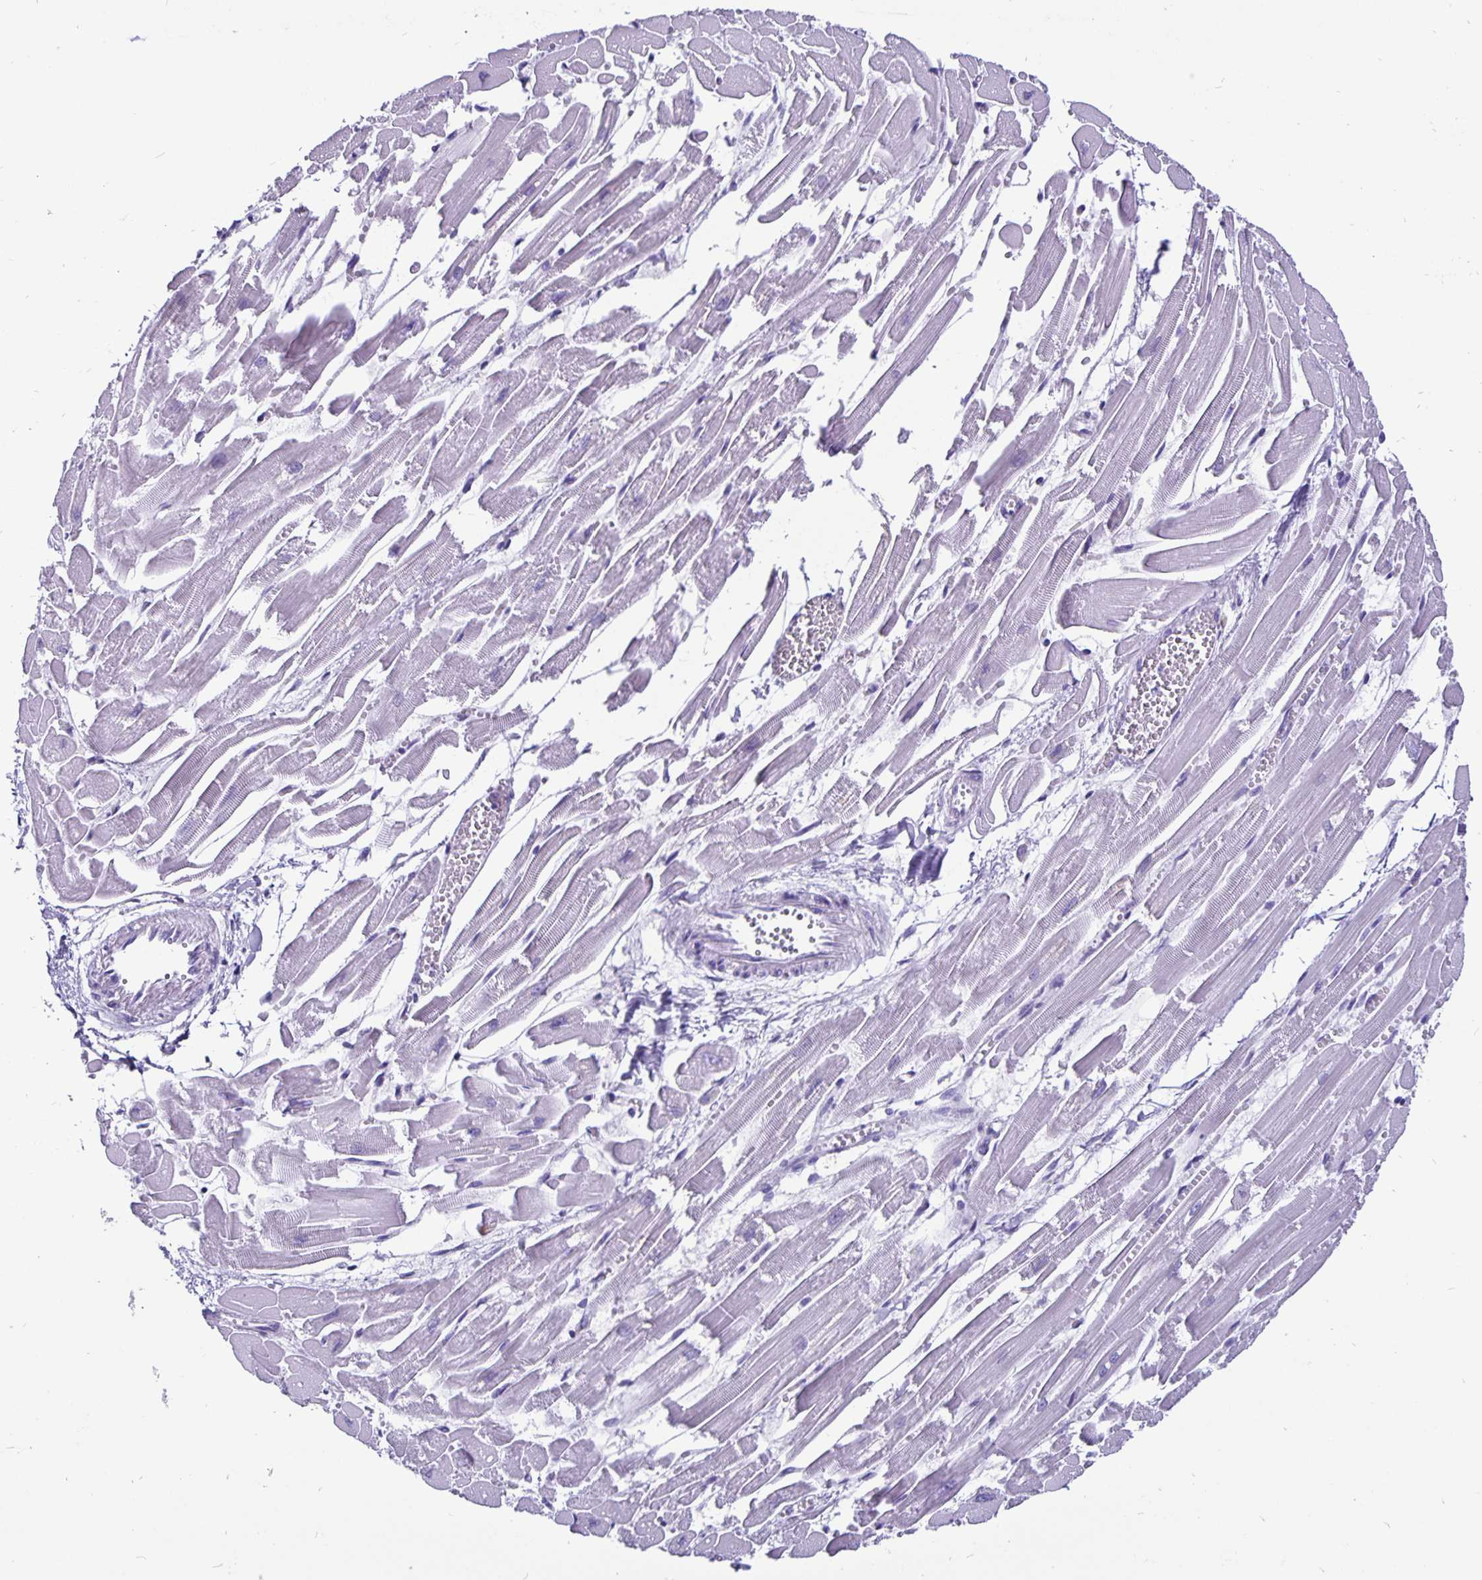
{"staining": {"intensity": "negative", "quantity": "none", "location": "none"}, "tissue": "heart muscle", "cell_type": "Cardiomyocytes", "image_type": "normal", "snomed": [{"axis": "morphology", "description": "Normal tissue, NOS"}, {"axis": "topography", "description": "Heart"}], "caption": "IHC micrograph of benign human heart muscle stained for a protein (brown), which shows no staining in cardiomyocytes.", "gene": "ODF3B", "patient": {"sex": "female", "age": 52}}